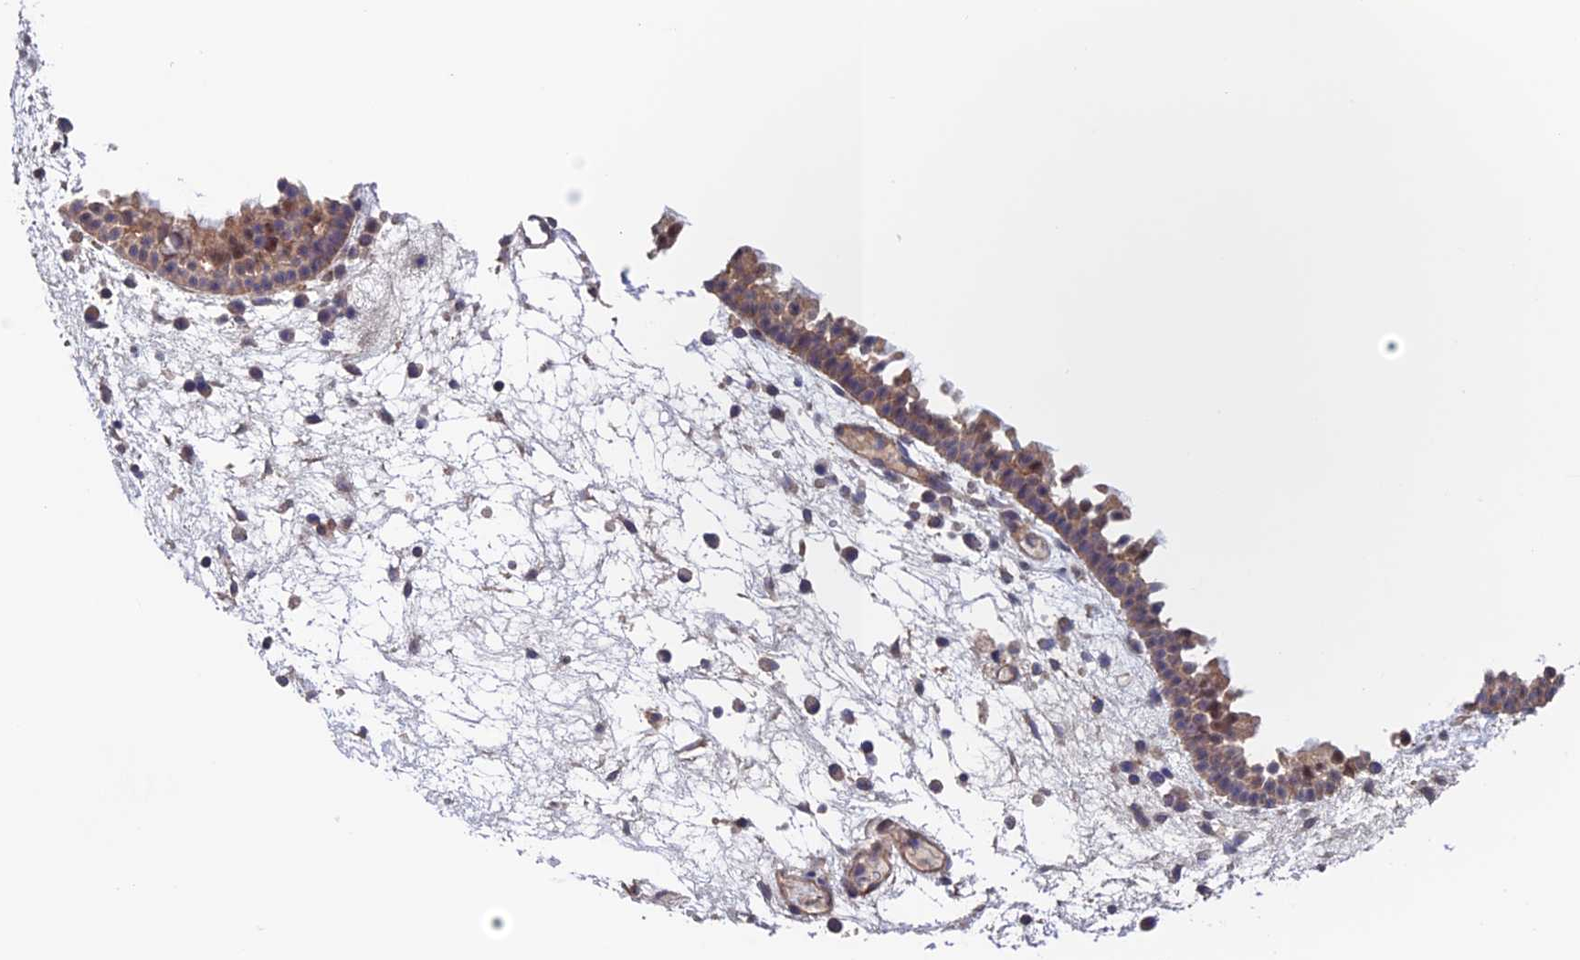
{"staining": {"intensity": "moderate", "quantity": "25%-75%", "location": "cytoplasmic/membranous,nuclear"}, "tissue": "nasopharynx", "cell_type": "Respiratory epithelial cells", "image_type": "normal", "snomed": [{"axis": "morphology", "description": "Normal tissue, NOS"}, {"axis": "morphology", "description": "Inflammation, NOS"}, {"axis": "morphology", "description": "Malignant melanoma, Metastatic site"}, {"axis": "topography", "description": "Nasopharynx"}], "caption": "The photomicrograph shows a brown stain indicating the presence of a protein in the cytoplasmic/membranous,nuclear of respiratory epithelial cells in nasopharynx. The staining is performed using DAB brown chromogen to label protein expression. The nuclei are counter-stained blue using hematoxylin.", "gene": "NUDT16L1", "patient": {"sex": "male", "age": 70}}